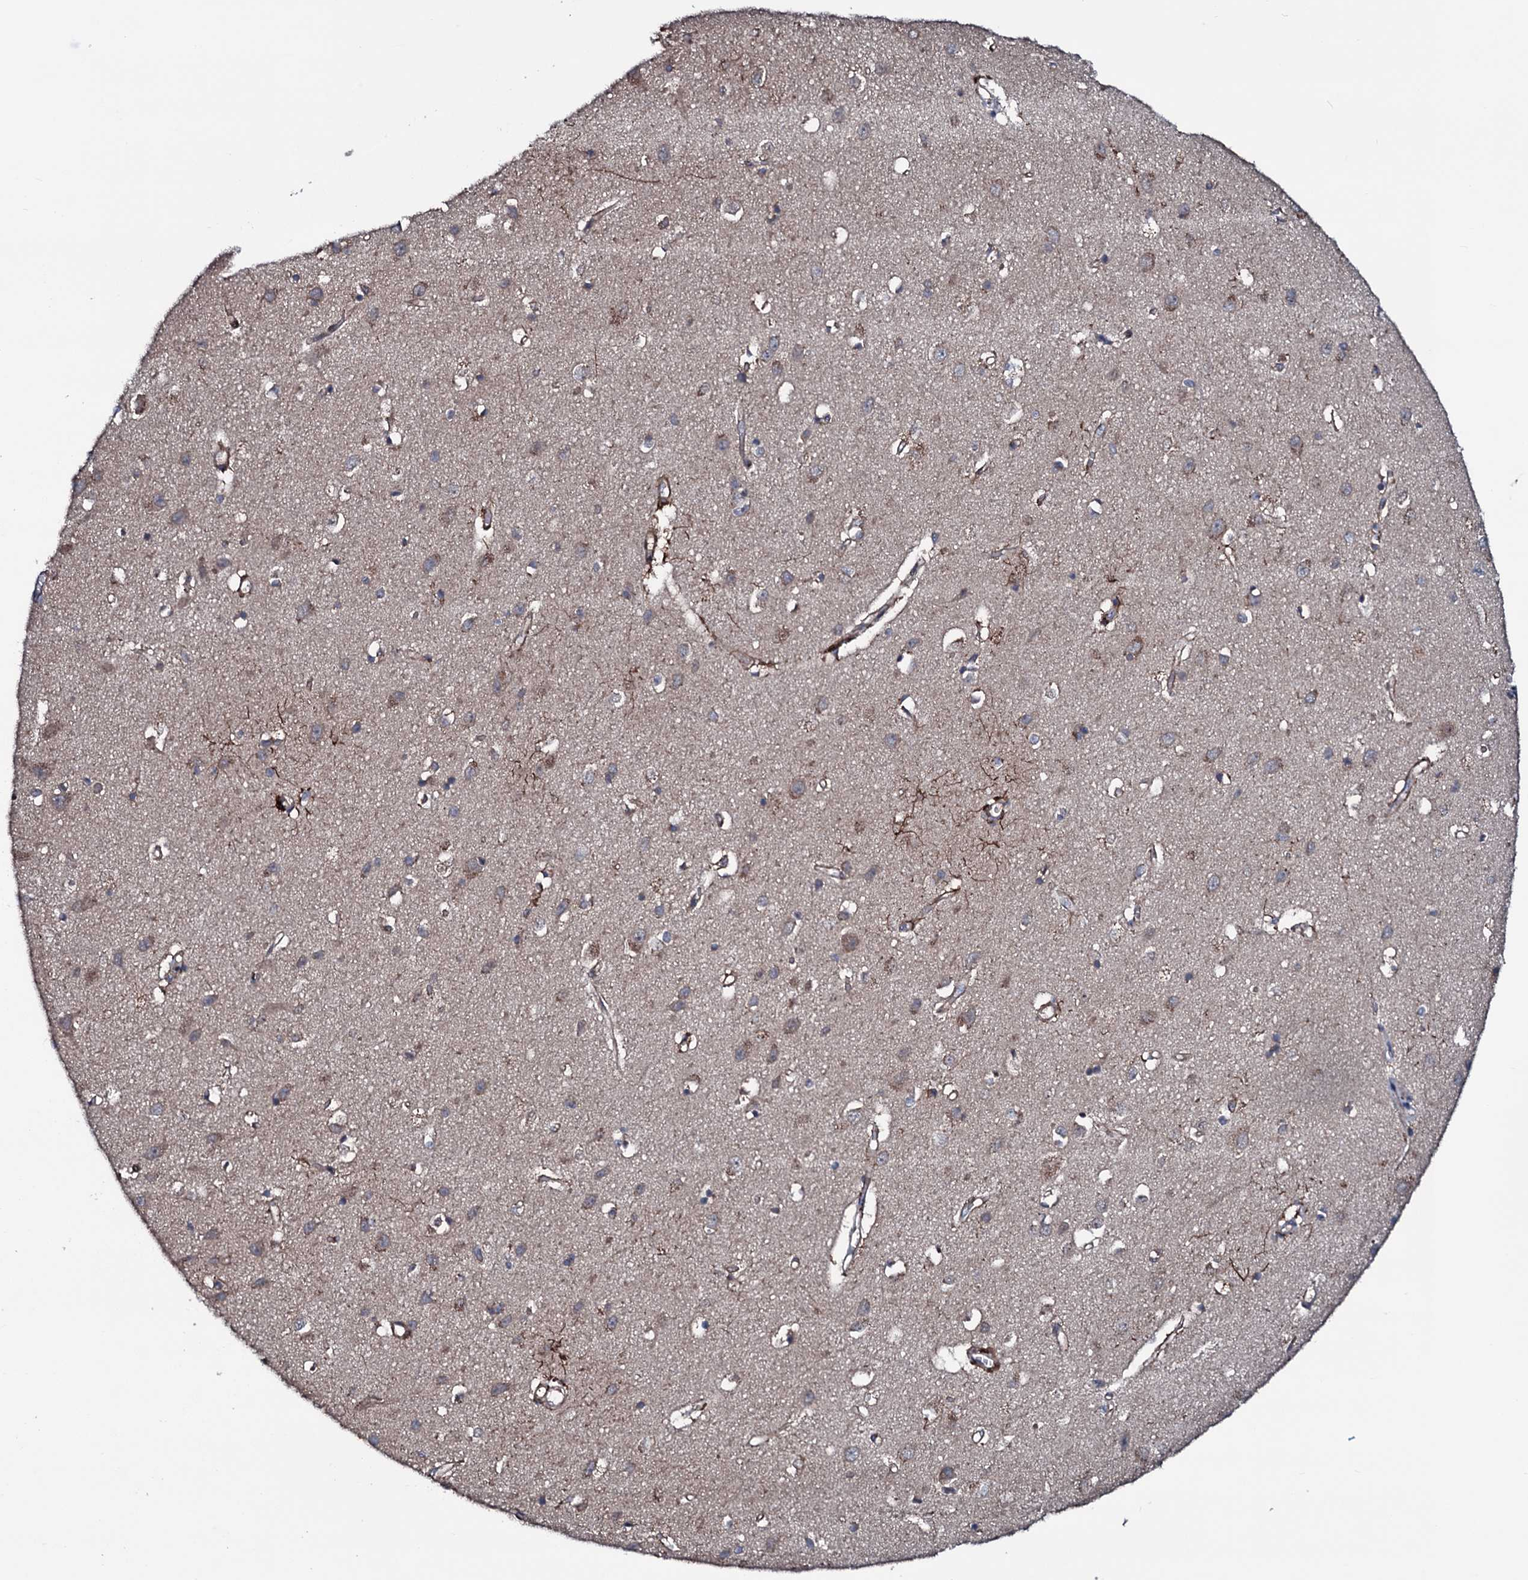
{"staining": {"intensity": "strong", "quantity": "25%-75%", "location": "cytoplasmic/membranous"}, "tissue": "cerebral cortex", "cell_type": "Endothelial cells", "image_type": "normal", "snomed": [{"axis": "morphology", "description": "Normal tissue, NOS"}, {"axis": "topography", "description": "Cerebral cortex"}], "caption": "Strong cytoplasmic/membranous positivity for a protein is seen in about 25%-75% of endothelial cells of unremarkable cerebral cortex using IHC.", "gene": "OGFOD2", "patient": {"sex": "female", "age": 64}}